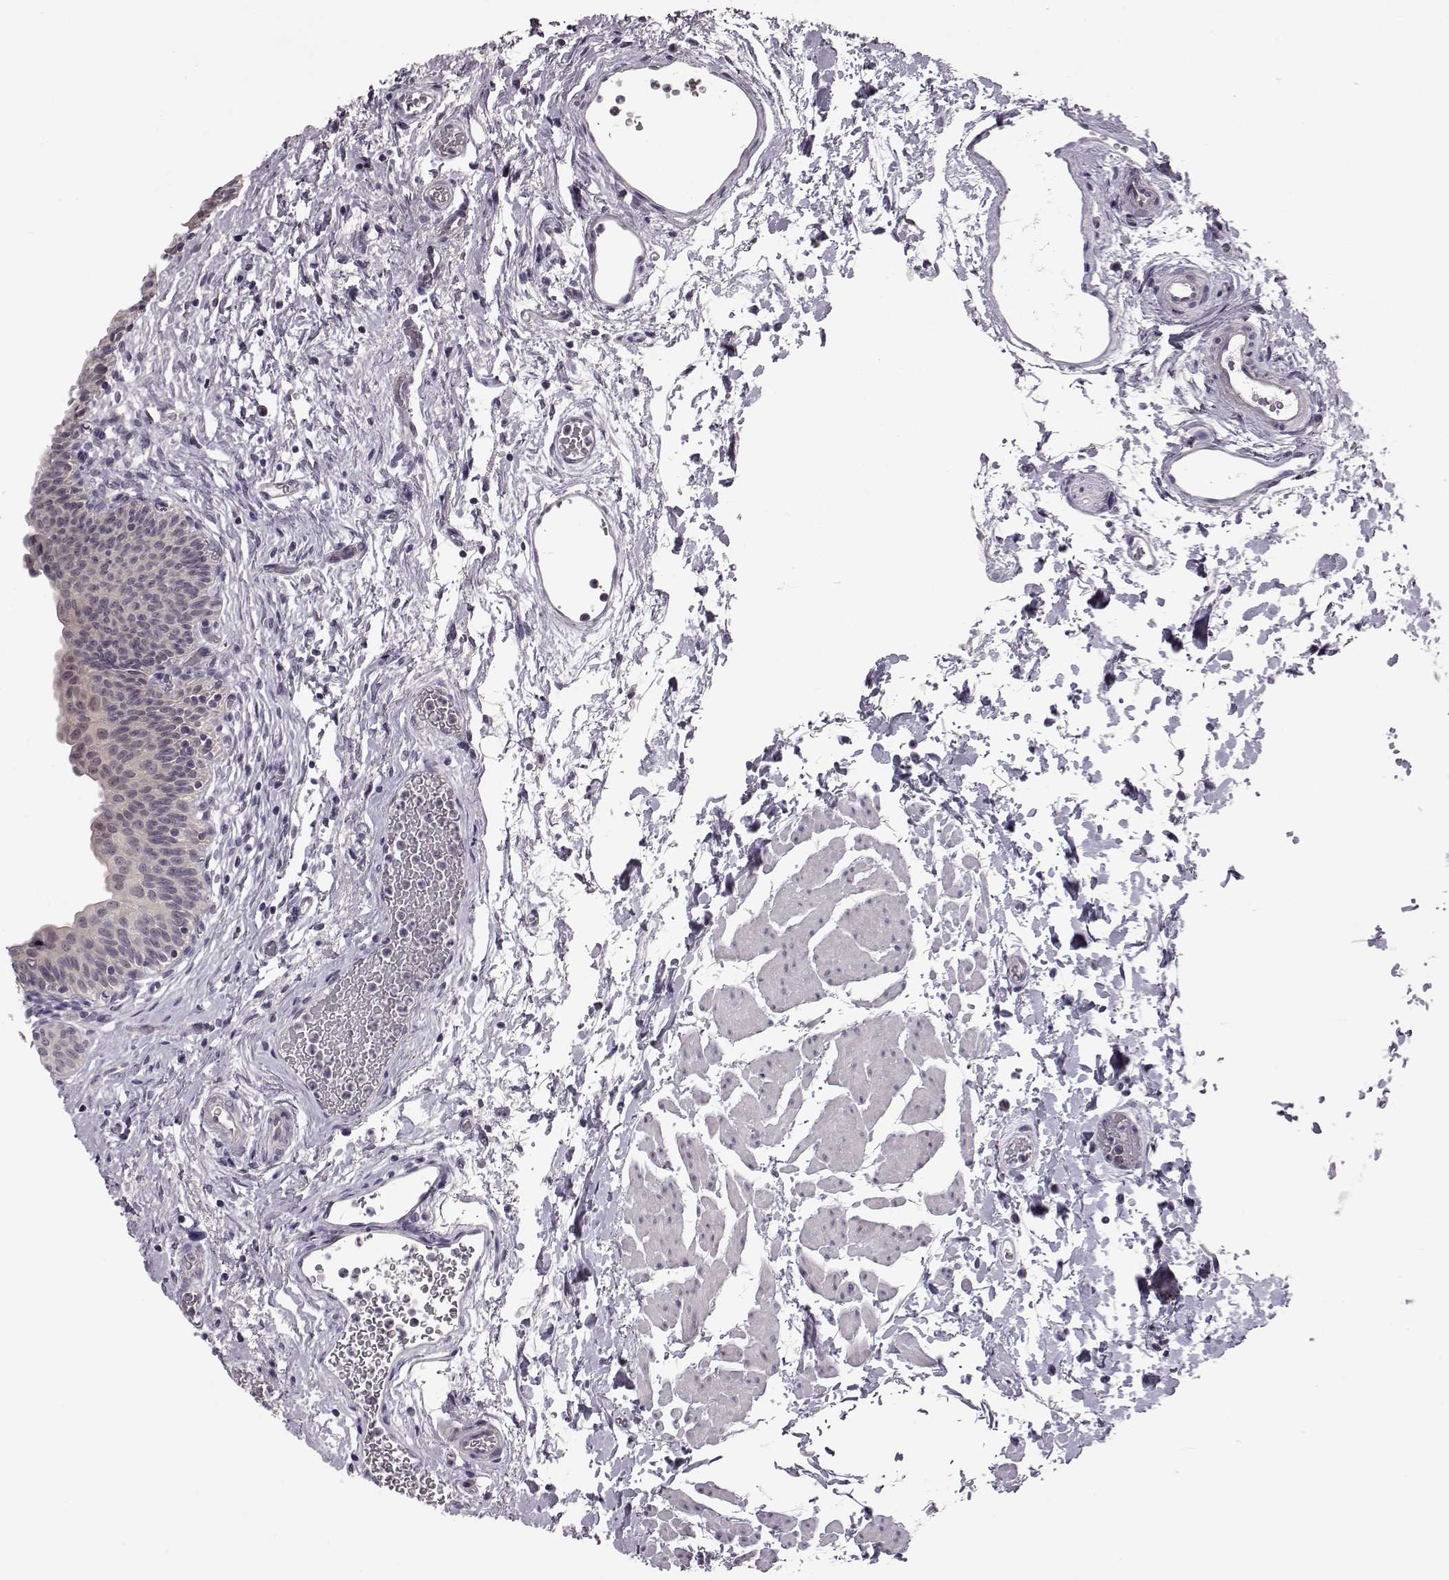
{"staining": {"intensity": "negative", "quantity": "none", "location": "none"}, "tissue": "urinary bladder", "cell_type": "Urothelial cells", "image_type": "normal", "snomed": [{"axis": "morphology", "description": "Normal tissue, NOS"}, {"axis": "topography", "description": "Urinary bladder"}], "caption": "Photomicrograph shows no significant protein expression in urothelial cells of benign urinary bladder. Brightfield microscopy of immunohistochemistry (IHC) stained with DAB (brown) and hematoxylin (blue), captured at high magnification.", "gene": "C10orf62", "patient": {"sex": "male", "age": 56}}